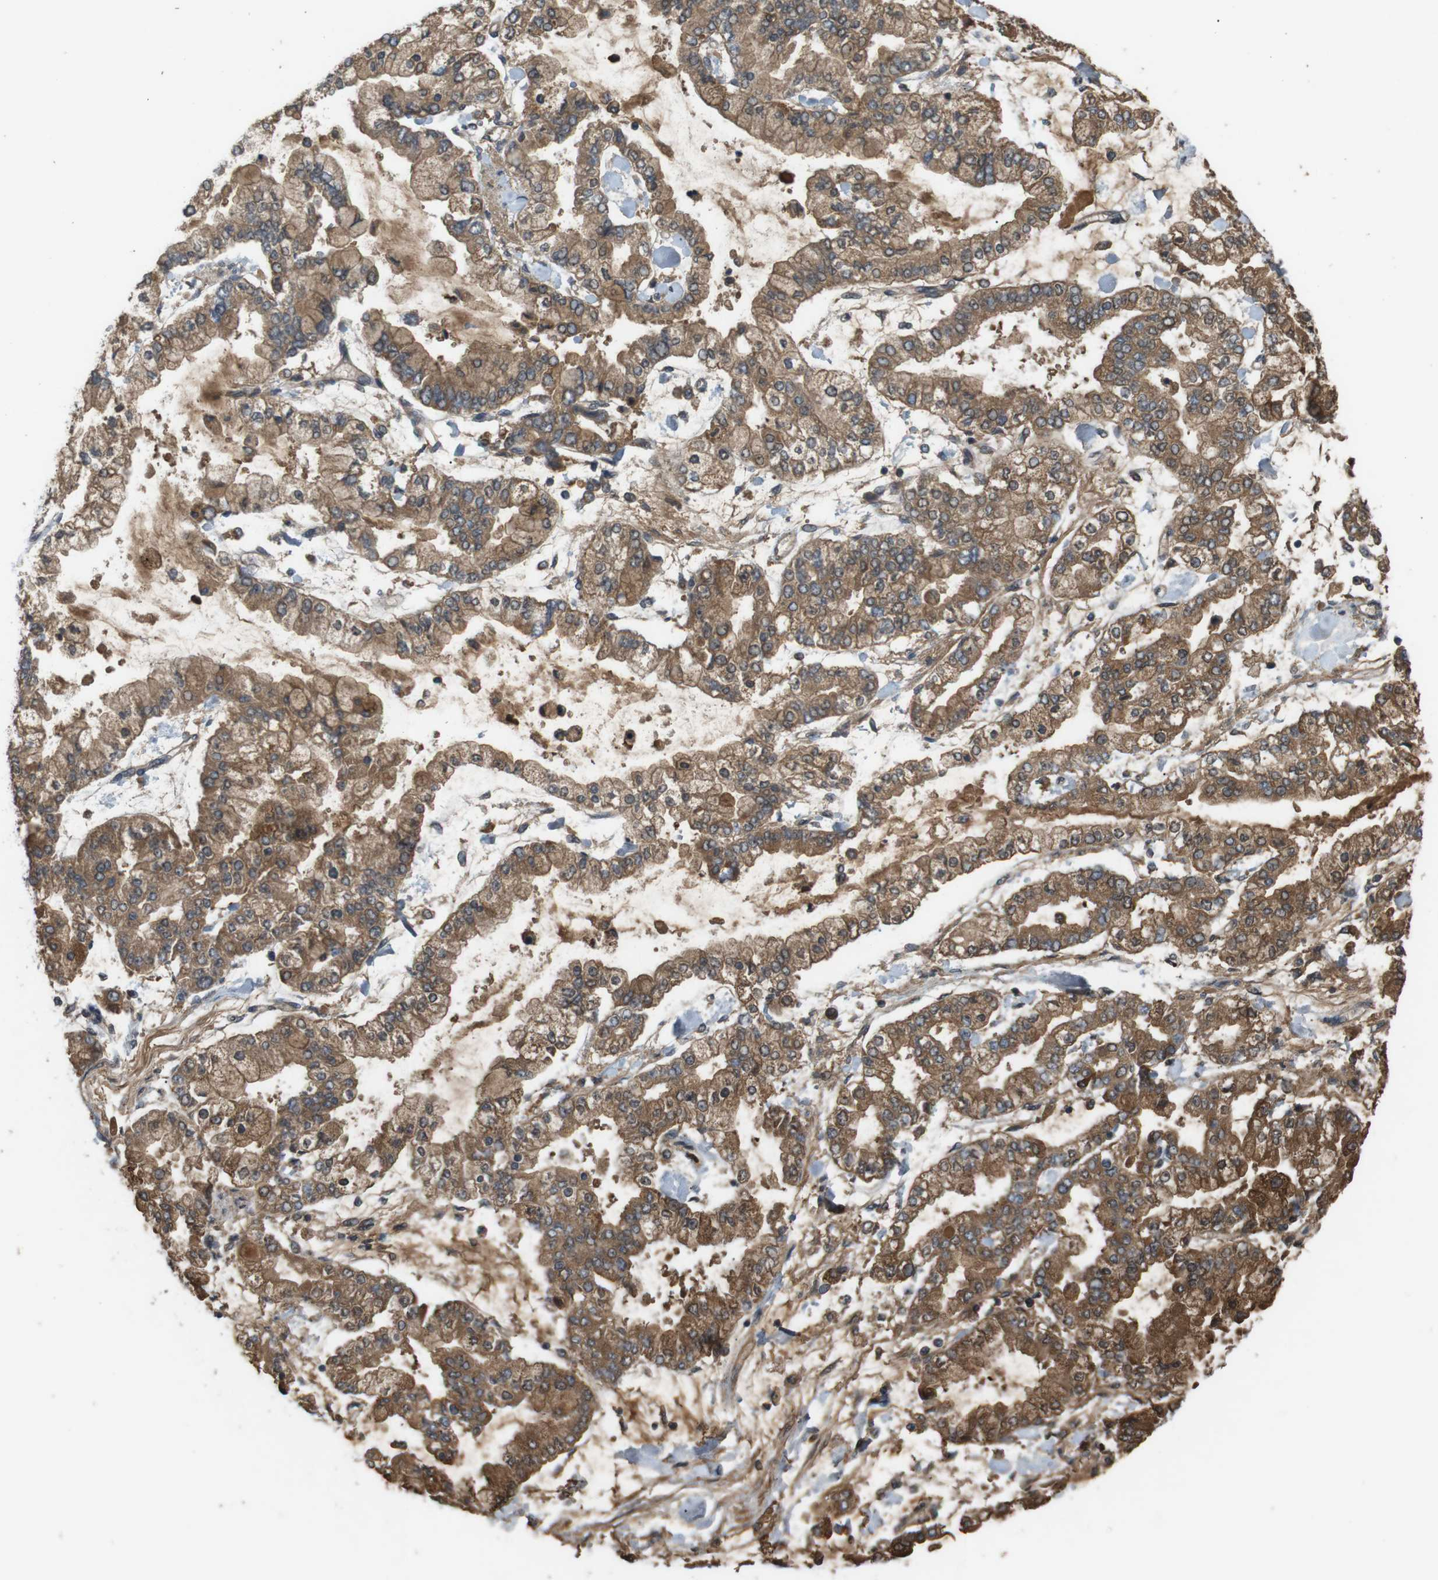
{"staining": {"intensity": "moderate", "quantity": ">75%", "location": "cytoplasmic/membranous"}, "tissue": "stomach cancer", "cell_type": "Tumor cells", "image_type": "cancer", "snomed": [{"axis": "morphology", "description": "Normal tissue, NOS"}, {"axis": "morphology", "description": "Adenocarcinoma, NOS"}, {"axis": "topography", "description": "Stomach, upper"}, {"axis": "topography", "description": "Stomach"}], "caption": "IHC staining of stomach cancer, which demonstrates medium levels of moderate cytoplasmic/membranous expression in approximately >75% of tumor cells indicating moderate cytoplasmic/membranous protein positivity. The staining was performed using DAB (3,3'-diaminobenzidine) (brown) for protein detection and nuclei were counterstained in hematoxylin (blue).", "gene": "NFKBIE", "patient": {"sex": "male", "age": 76}}